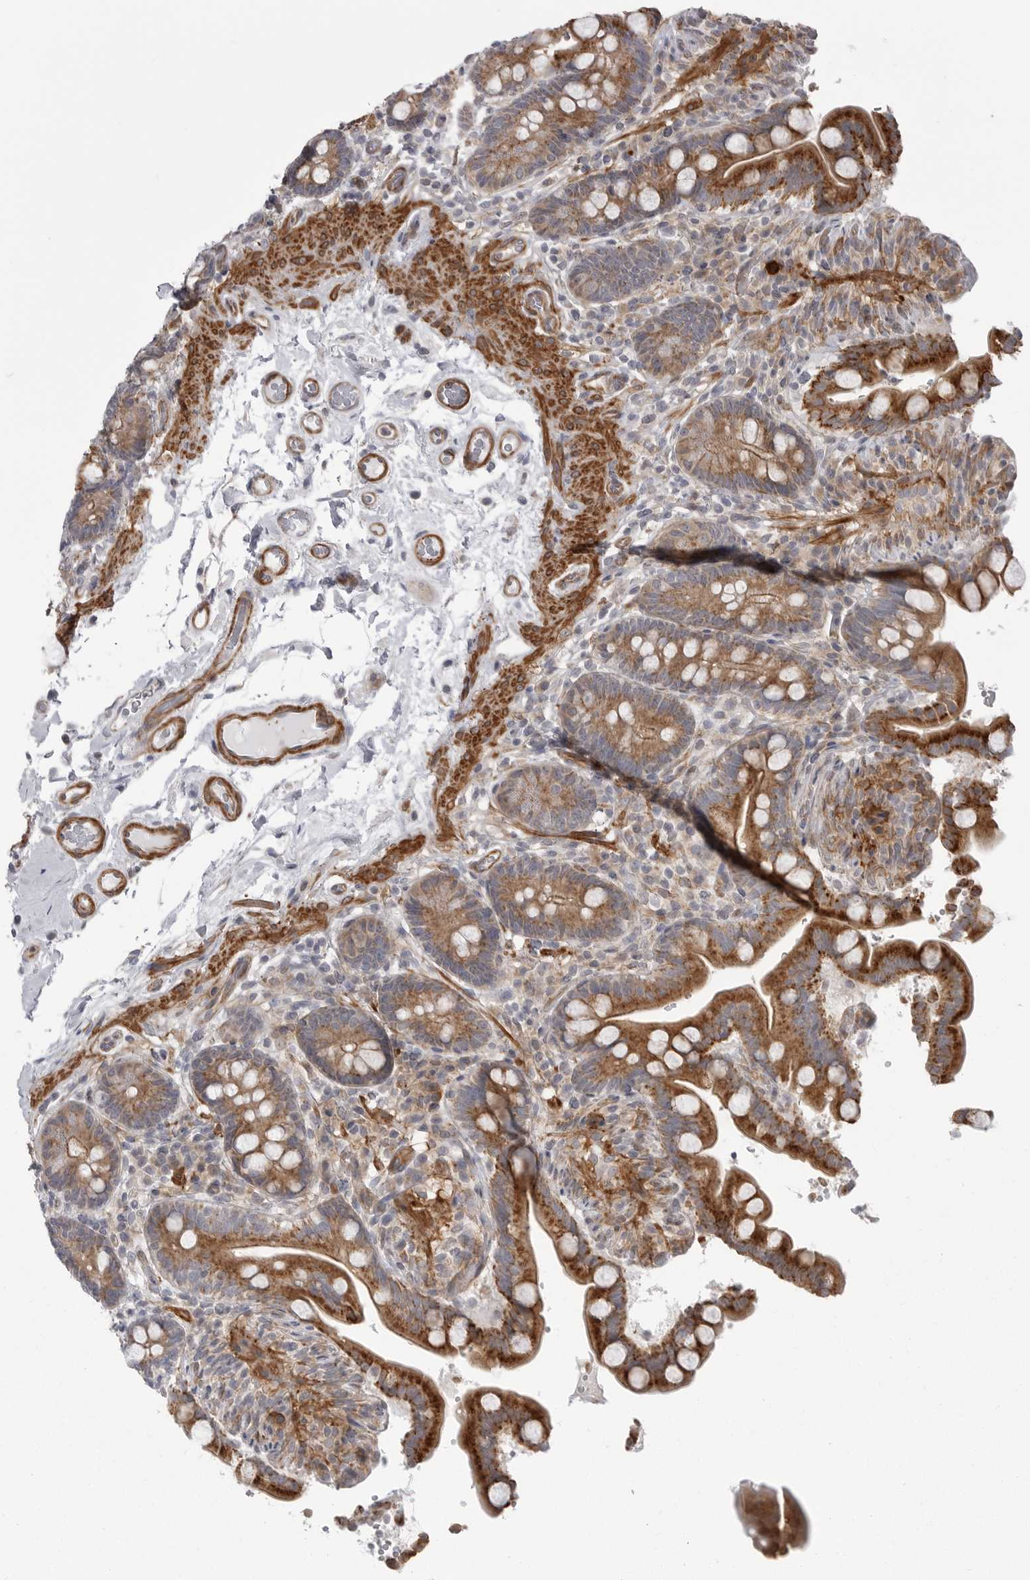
{"staining": {"intensity": "moderate", "quantity": ">75%", "location": "cytoplasmic/membranous"}, "tissue": "colon", "cell_type": "Endothelial cells", "image_type": "normal", "snomed": [{"axis": "morphology", "description": "Normal tissue, NOS"}, {"axis": "topography", "description": "Smooth muscle"}, {"axis": "topography", "description": "Colon"}], "caption": "Brown immunohistochemical staining in normal colon exhibits moderate cytoplasmic/membranous positivity in approximately >75% of endothelial cells. The protein of interest is stained brown, and the nuclei are stained in blue (DAB IHC with brightfield microscopy, high magnification).", "gene": "SCP2", "patient": {"sex": "male", "age": 73}}